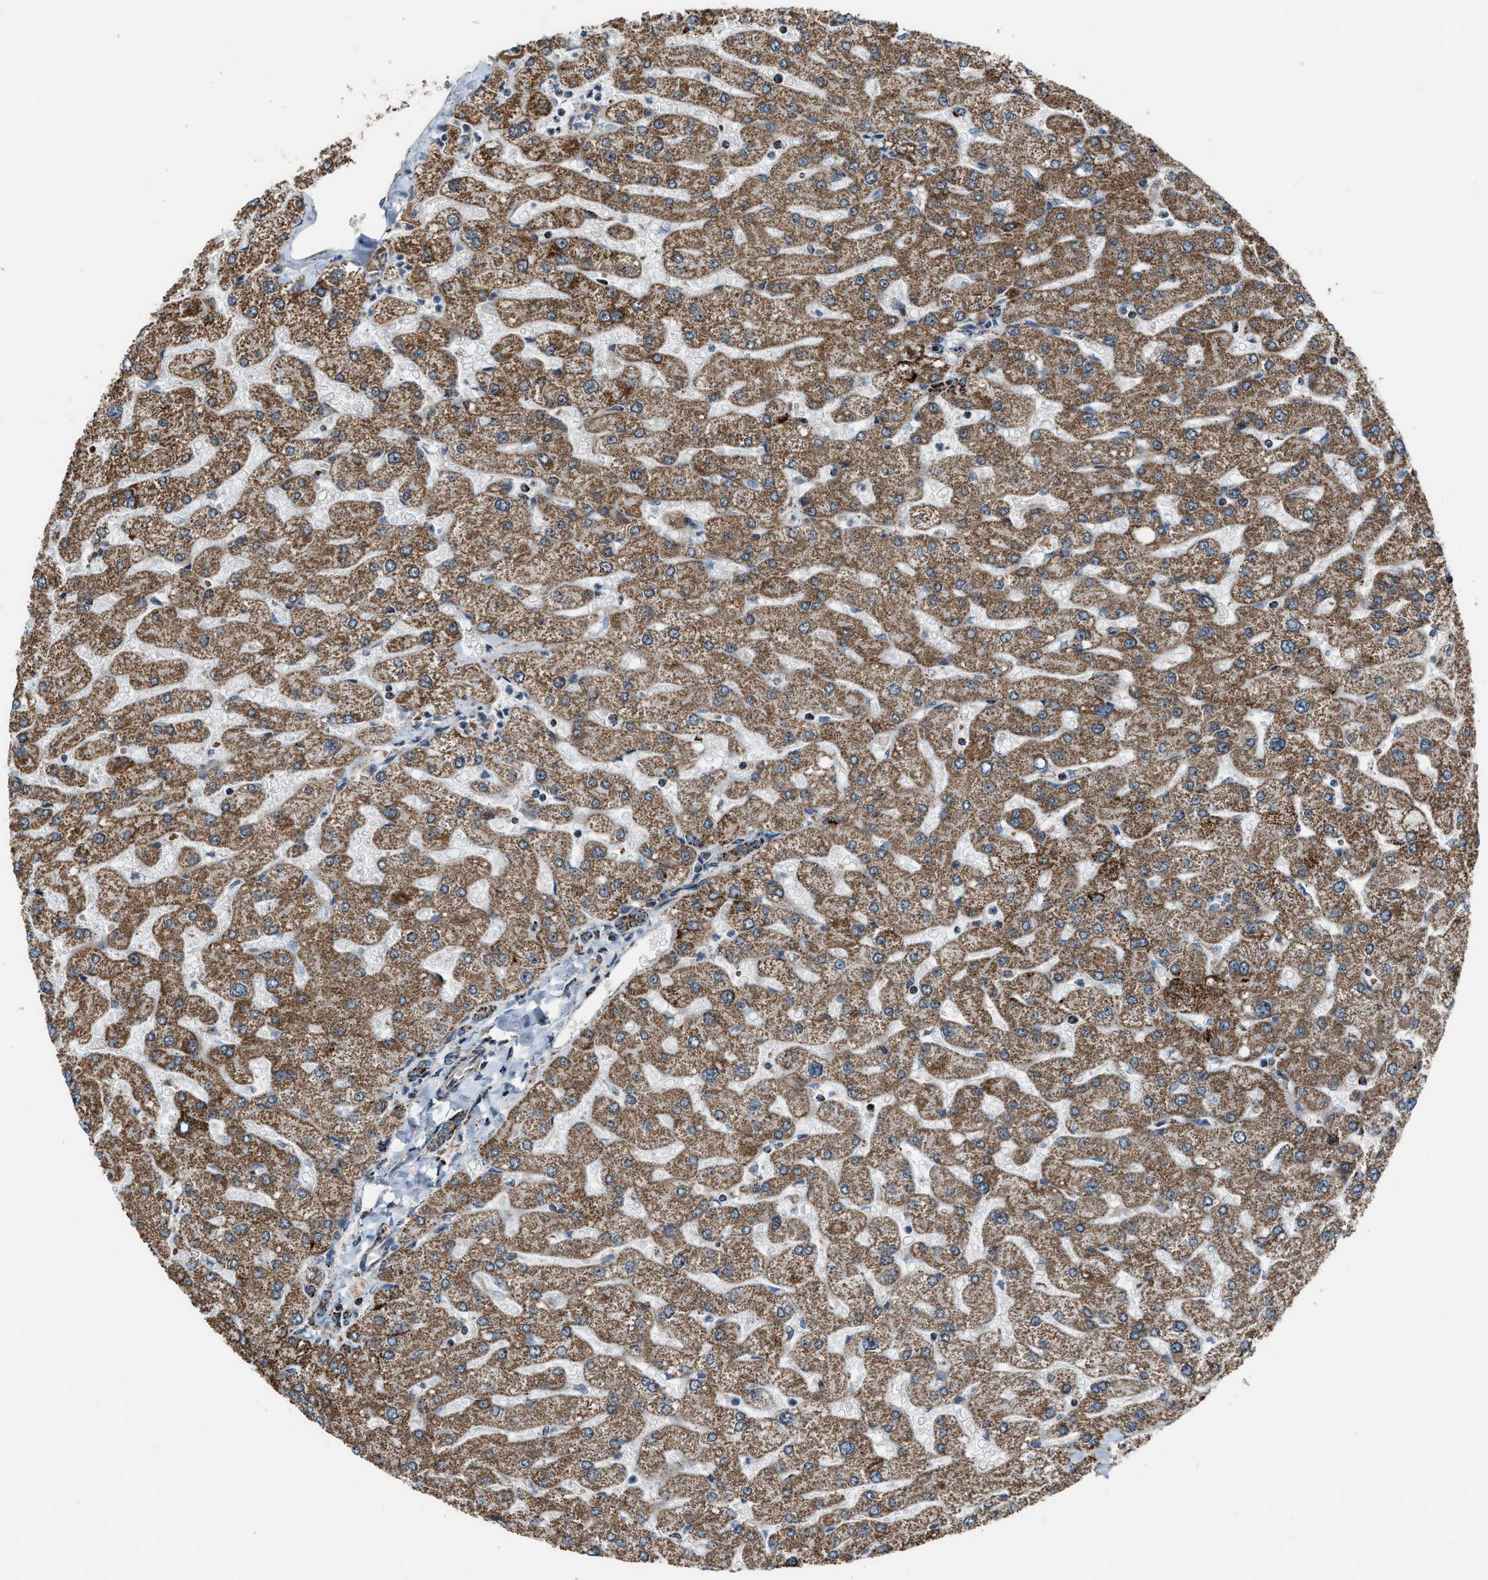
{"staining": {"intensity": "moderate", "quantity": "25%-75%", "location": "cytoplasmic/membranous"}, "tissue": "liver", "cell_type": "Cholangiocytes", "image_type": "normal", "snomed": [{"axis": "morphology", "description": "Normal tissue, NOS"}, {"axis": "topography", "description": "Liver"}], "caption": "Immunohistochemical staining of unremarkable liver demonstrates medium levels of moderate cytoplasmic/membranous positivity in about 25%-75% of cholangiocytes. The staining was performed using DAB, with brown indicating positive protein expression. Nuclei are stained blue with hematoxylin.", "gene": "CHN2", "patient": {"sex": "male", "age": 55}}